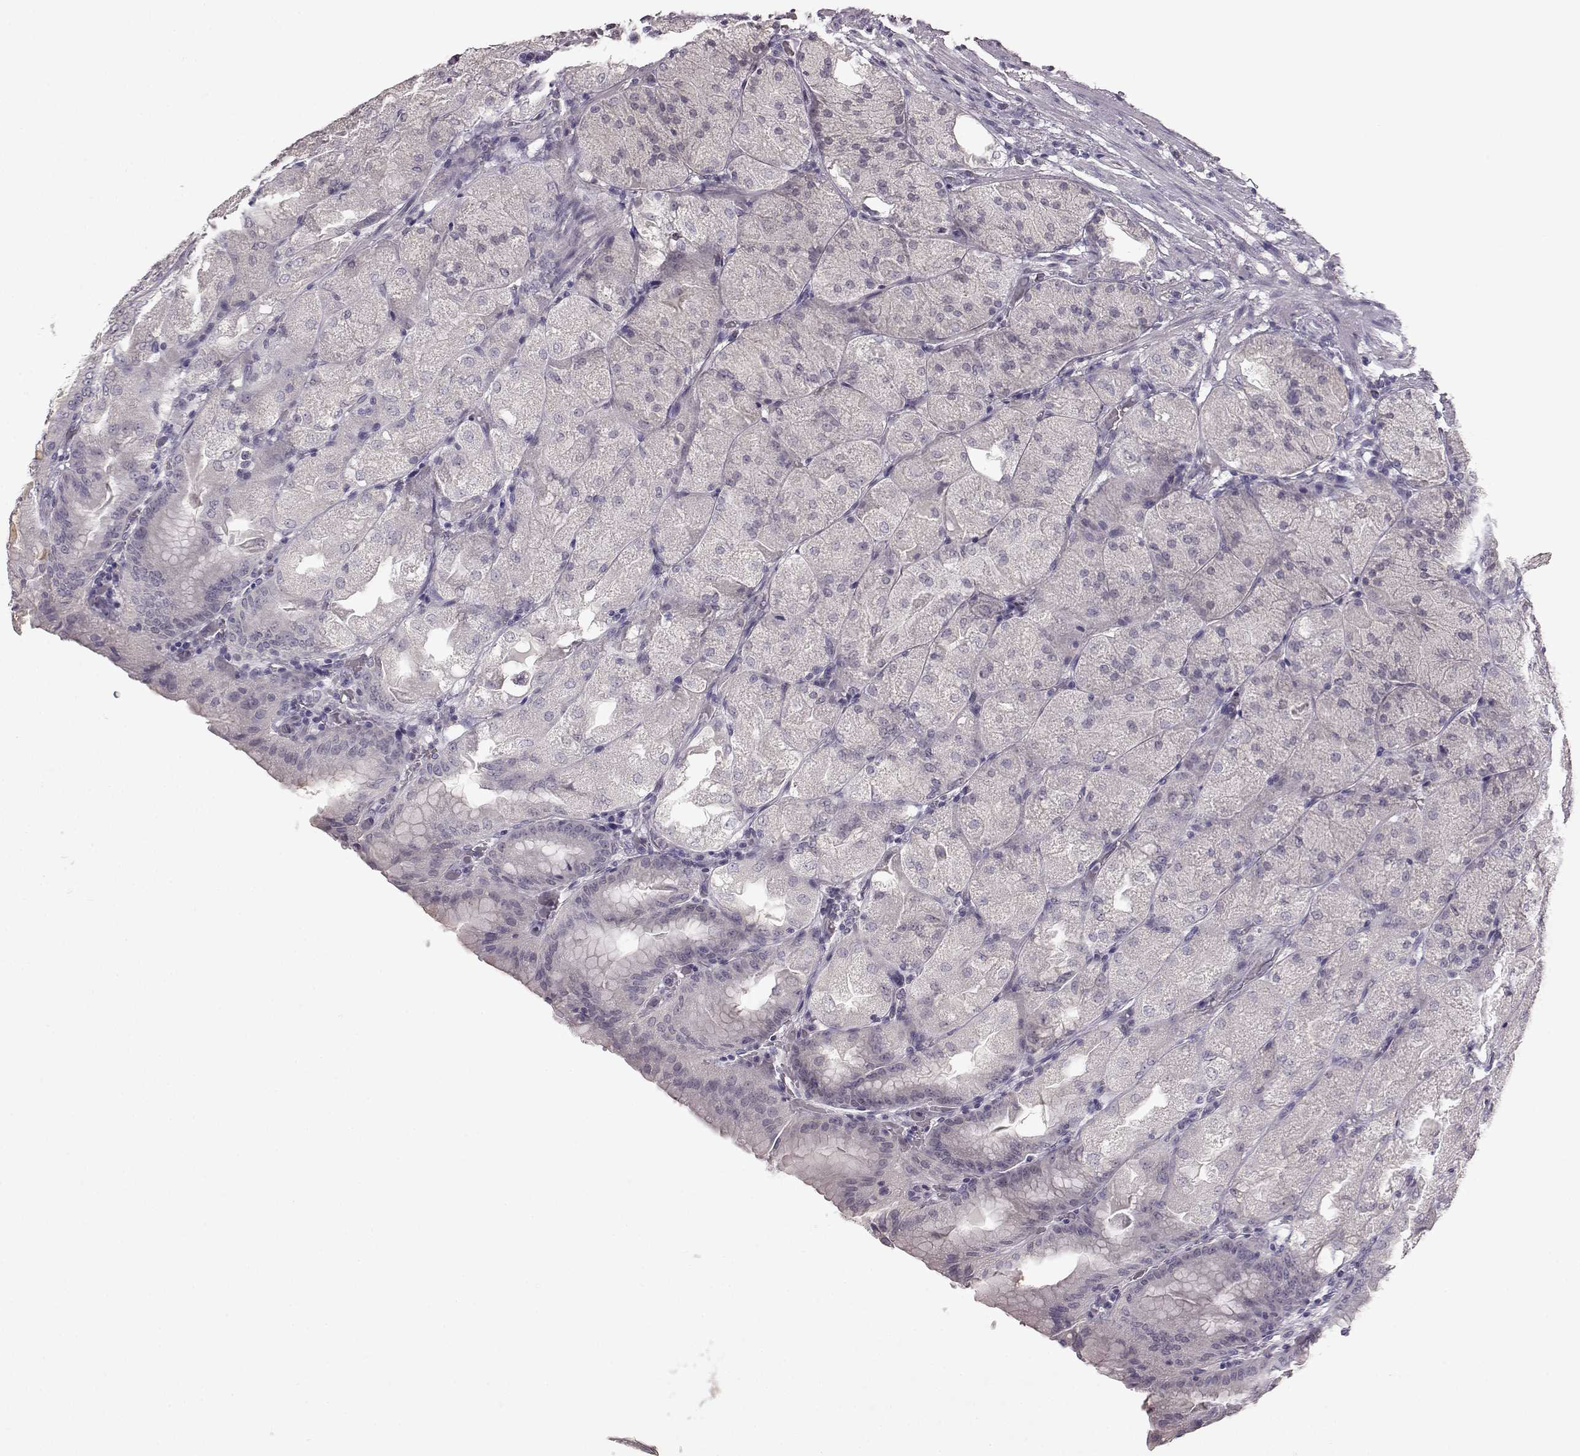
{"staining": {"intensity": "negative", "quantity": "none", "location": "none"}, "tissue": "stomach", "cell_type": "Glandular cells", "image_type": "normal", "snomed": [{"axis": "morphology", "description": "Normal tissue, NOS"}, {"axis": "topography", "description": "Stomach, upper"}, {"axis": "topography", "description": "Stomach"}, {"axis": "topography", "description": "Stomach, lower"}], "caption": "The micrograph demonstrates no staining of glandular cells in normal stomach.", "gene": "SPAG17", "patient": {"sex": "male", "age": 62}}